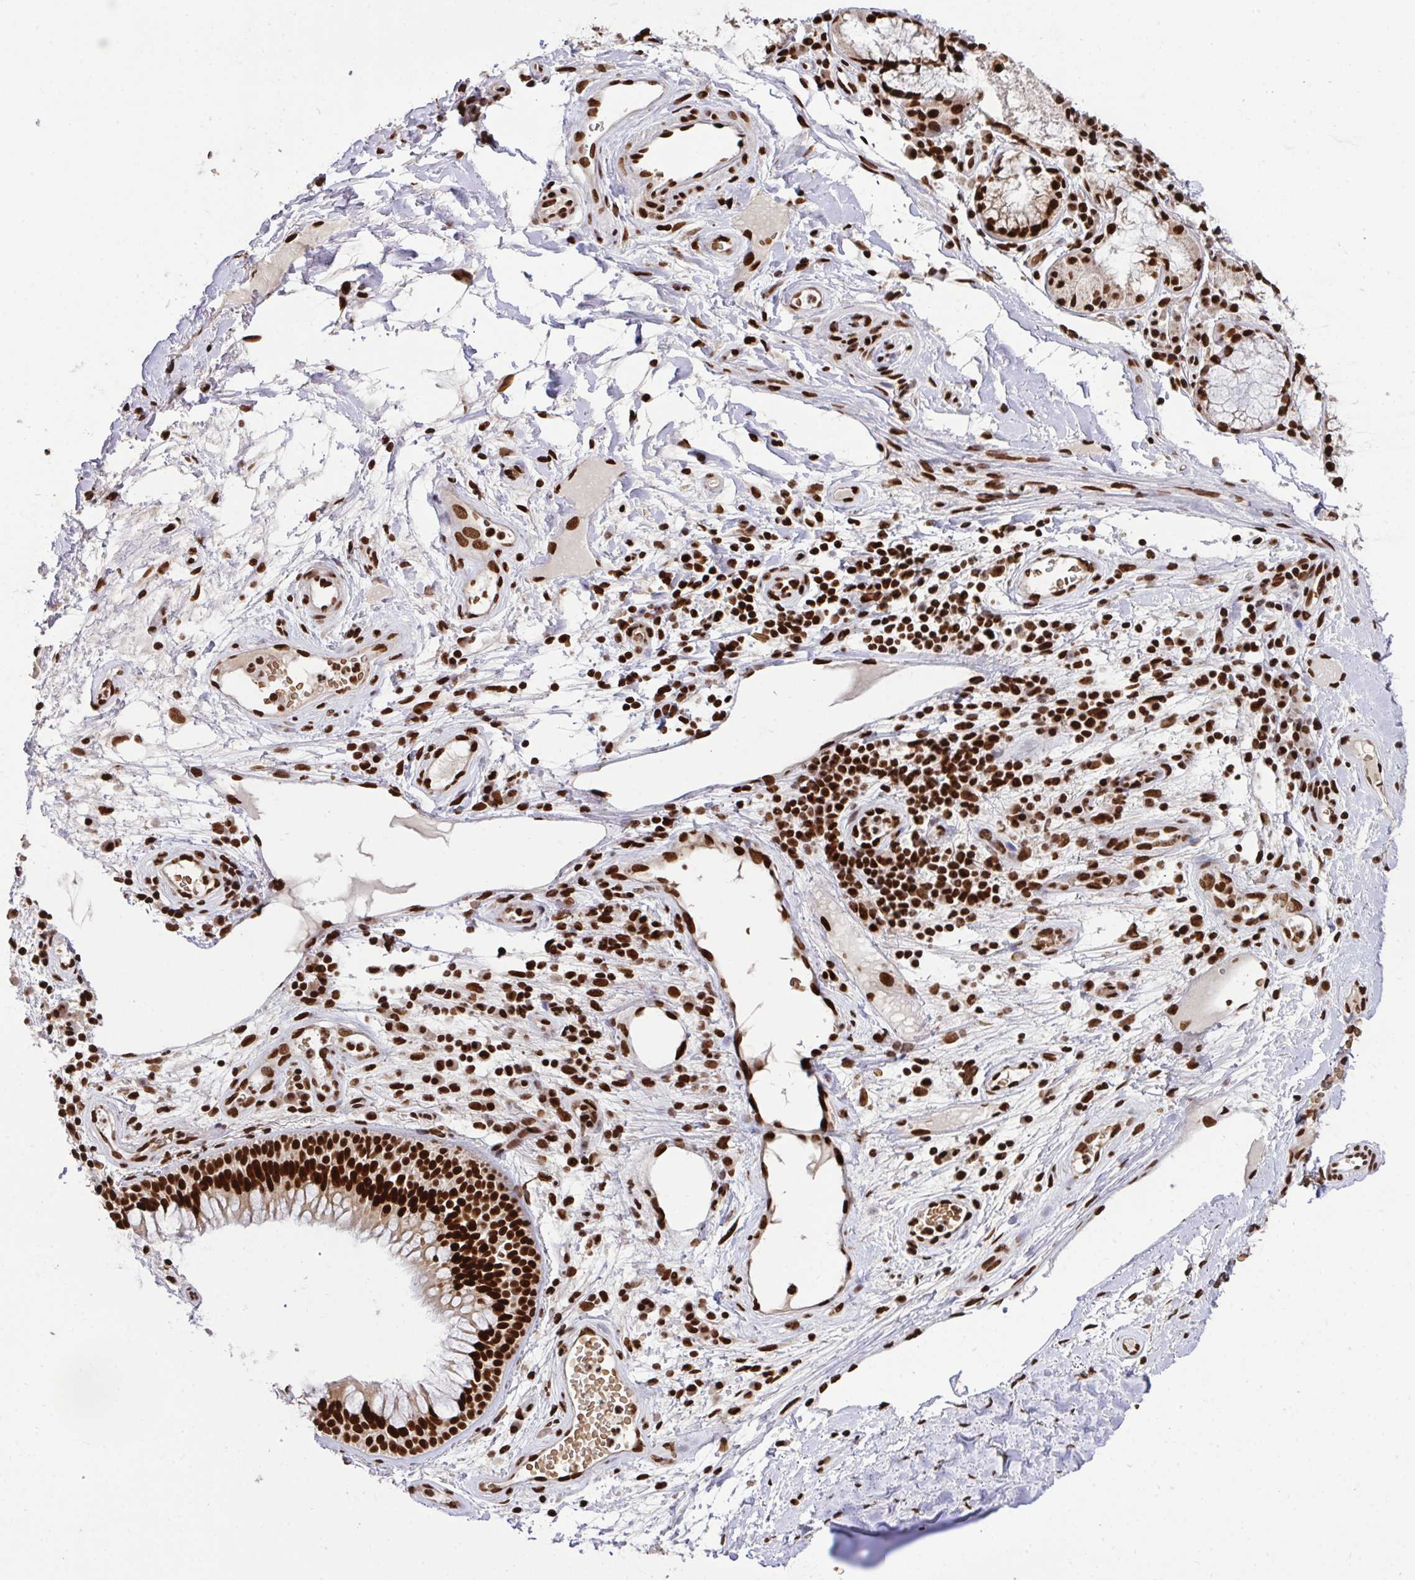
{"staining": {"intensity": "strong", "quantity": ">75%", "location": "nuclear"}, "tissue": "adipose tissue", "cell_type": "Adipocytes", "image_type": "normal", "snomed": [{"axis": "morphology", "description": "Normal tissue, NOS"}, {"axis": "topography", "description": "Cartilage tissue"}, {"axis": "topography", "description": "Bronchus"}], "caption": "This photomicrograph demonstrates normal adipose tissue stained with immunohistochemistry to label a protein in brown. The nuclear of adipocytes show strong positivity for the protein. Nuclei are counter-stained blue.", "gene": "ENSG00000268083", "patient": {"sex": "male", "age": 64}}